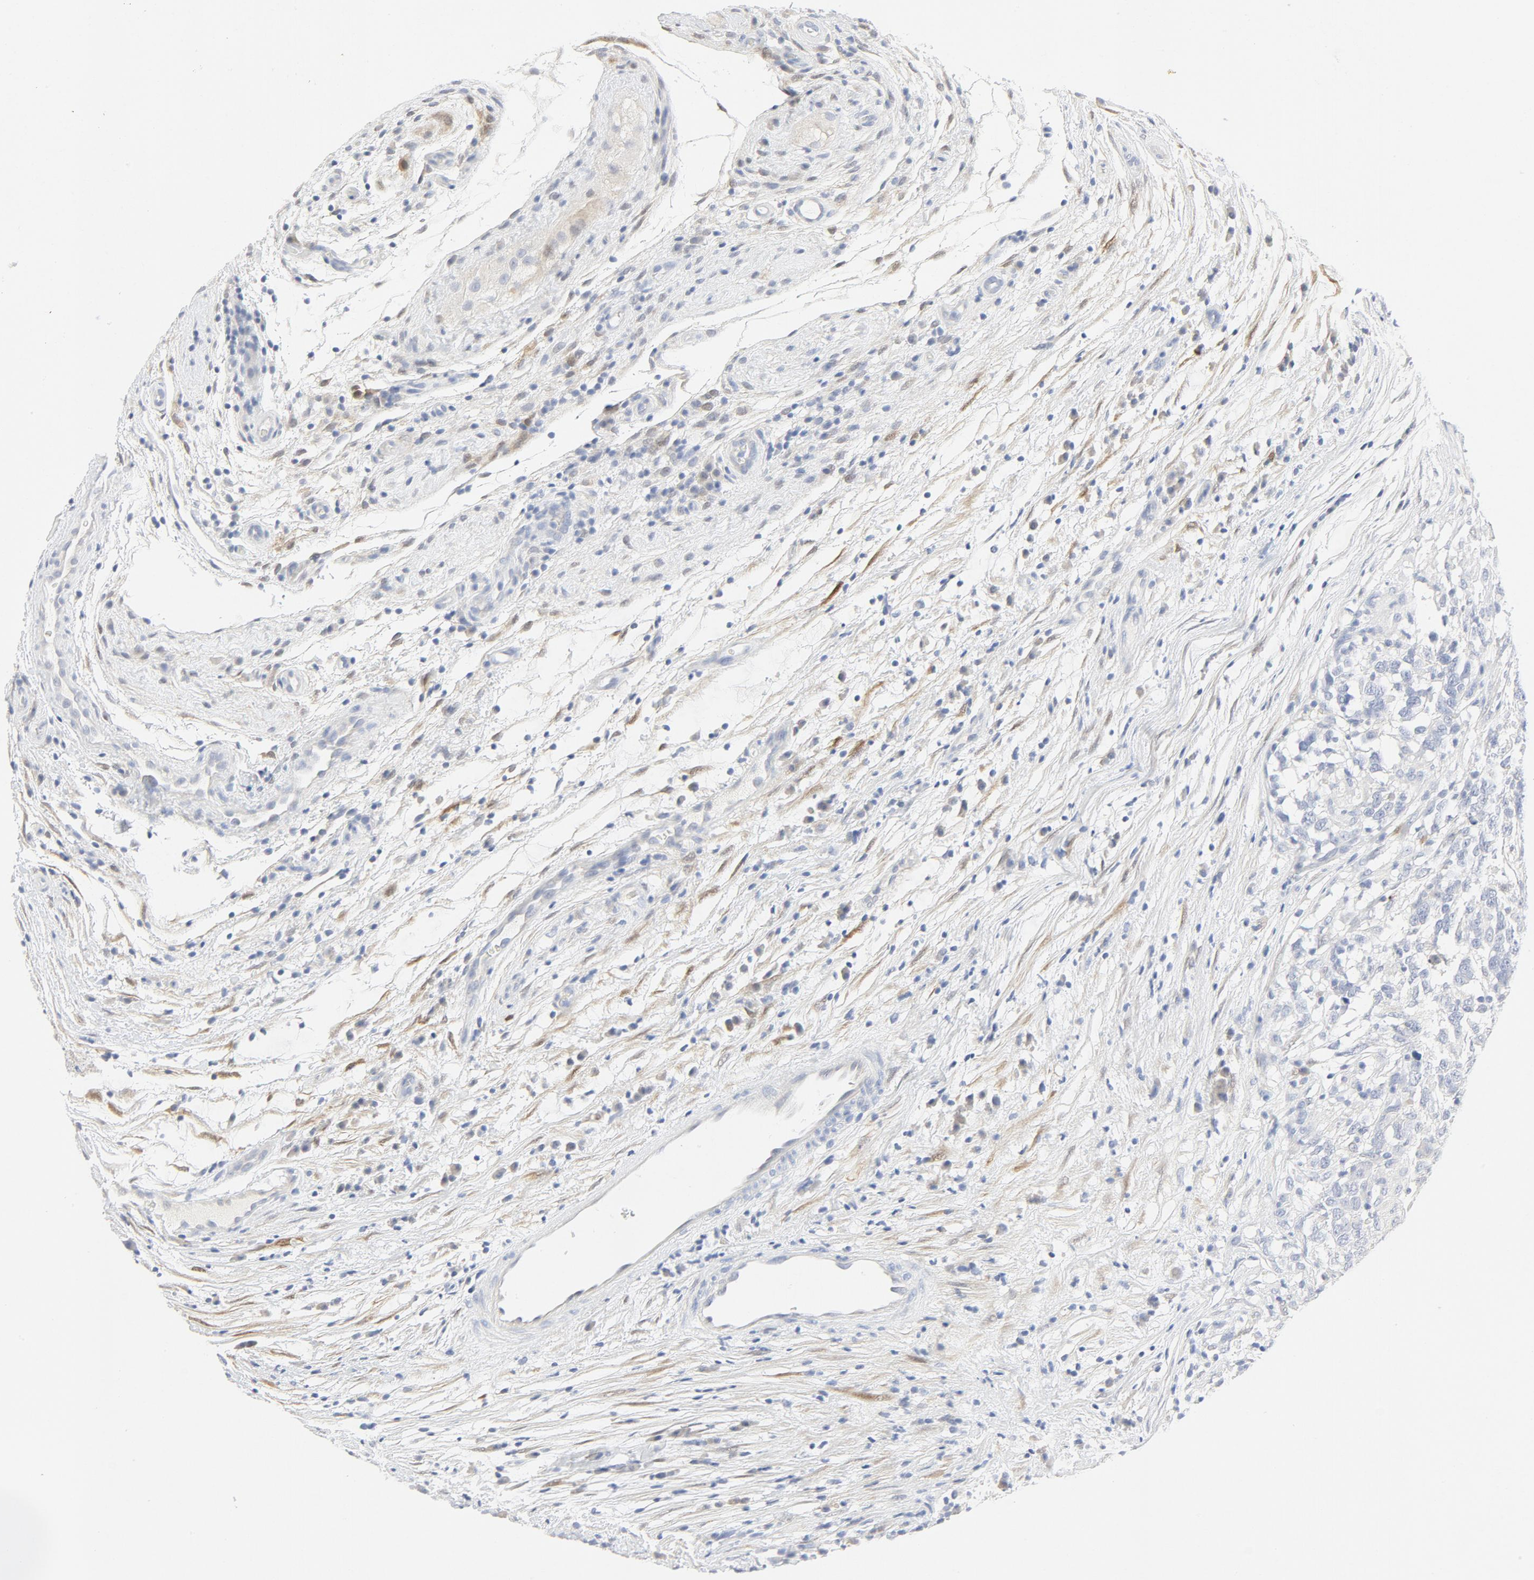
{"staining": {"intensity": "negative", "quantity": "none", "location": "none"}, "tissue": "testis cancer", "cell_type": "Tumor cells", "image_type": "cancer", "snomed": [{"axis": "morphology", "description": "Carcinoma, Embryonal, NOS"}, {"axis": "topography", "description": "Testis"}], "caption": "DAB (3,3'-diaminobenzidine) immunohistochemical staining of embryonal carcinoma (testis) demonstrates no significant staining in tumor cells.", "gene": "PGM1", "patient": {"sex": "male", "age": 26}}